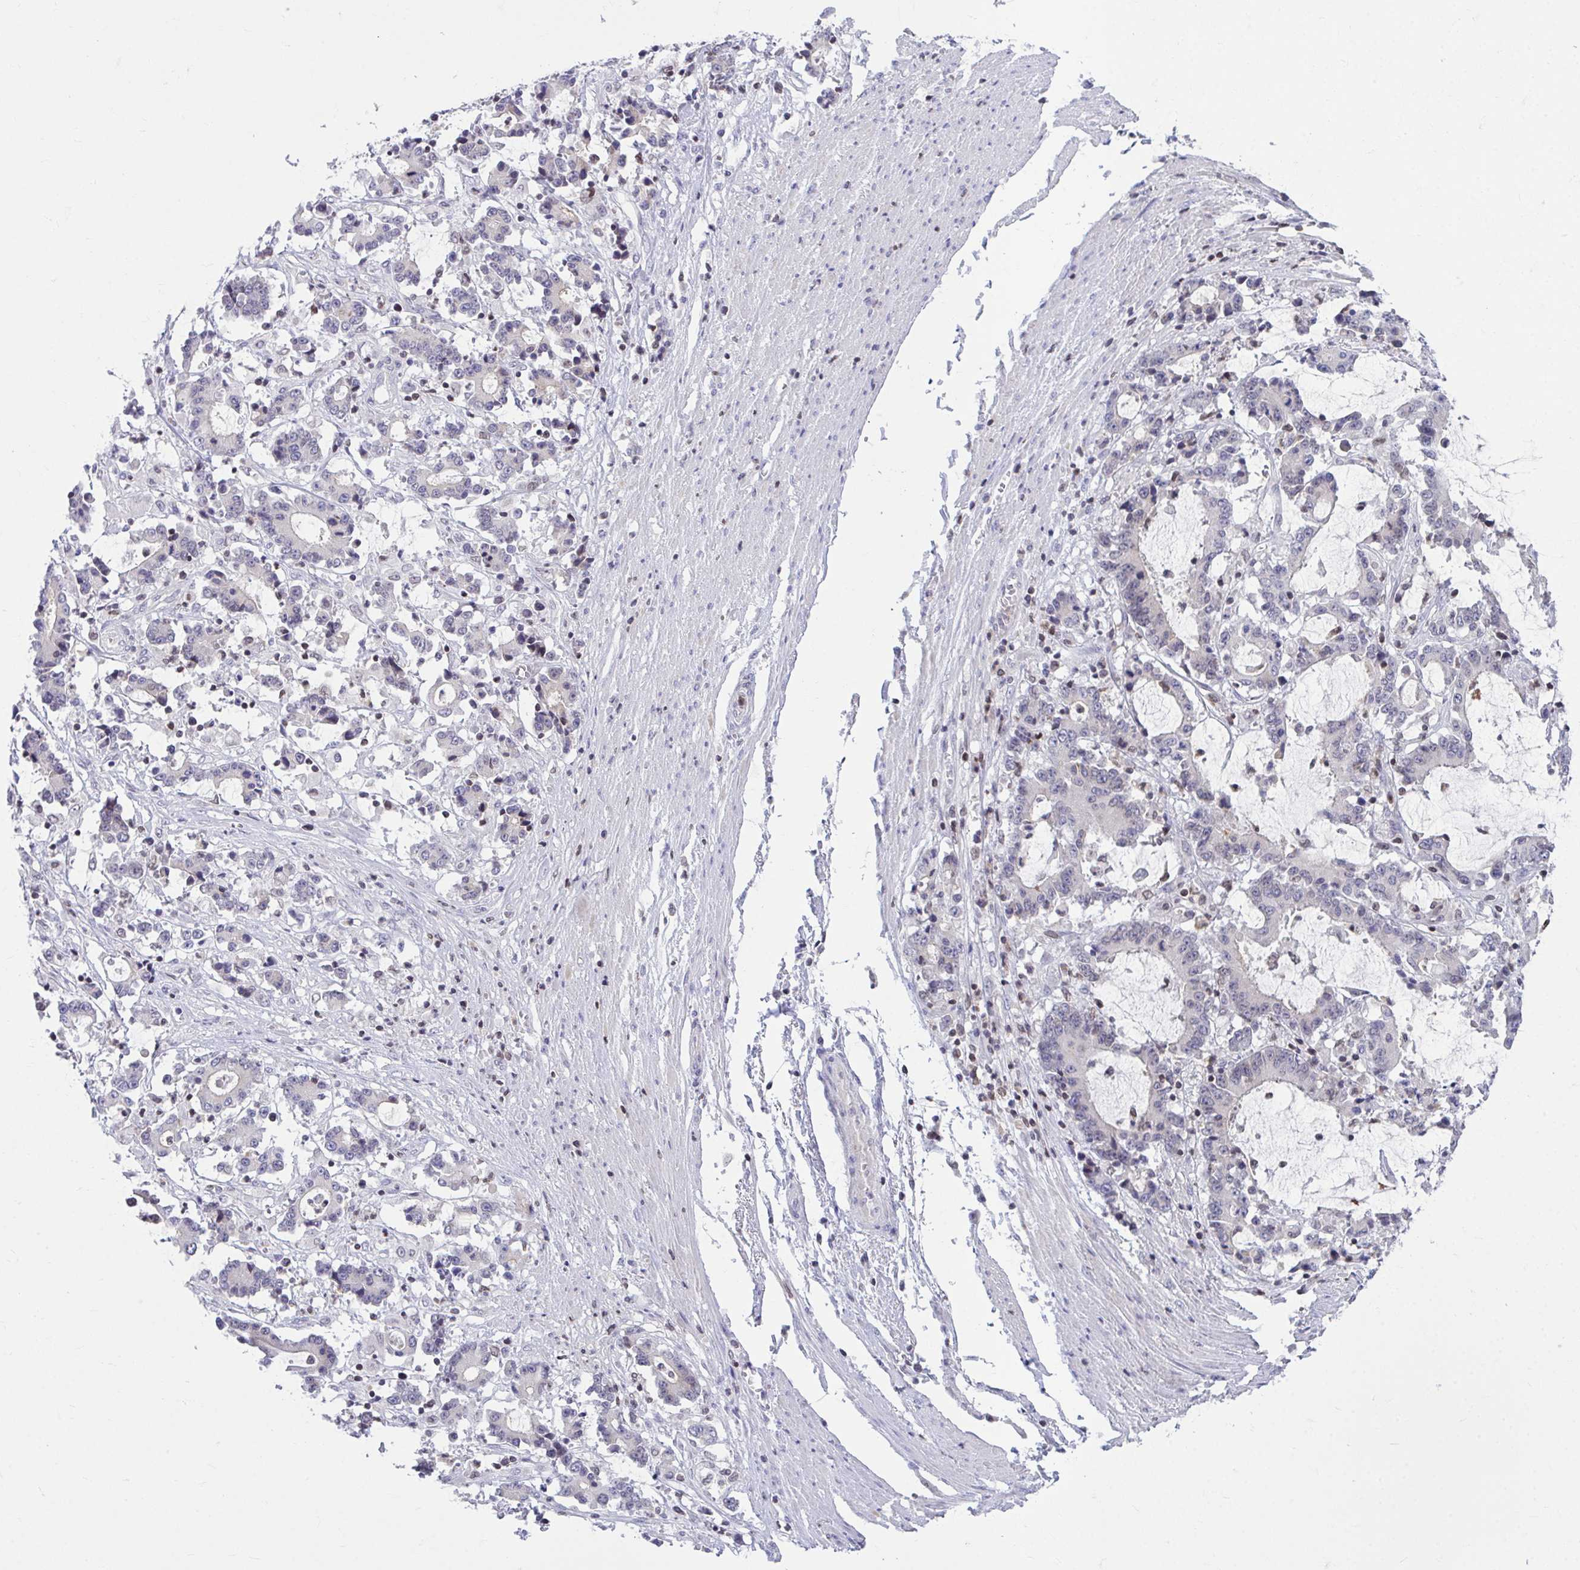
{"staining": {"intensity": "negative", "quantity": "none", "location": "none"}, "tissue": "stomach cancer", "cell_type": "Tumor cells", "image_type": "cancer", "snomed": [{"axis": "morphology", "description": "Adenocarcinoma, NOS"}, {"axis": "topography", "description": "Stomach, upper"}], "caption": "Tumor cells are negative for brown protein staining in stomach adenocarcinoma.", "gene": "OR7A5", "patient": {"sex": "male", "age": 68}}